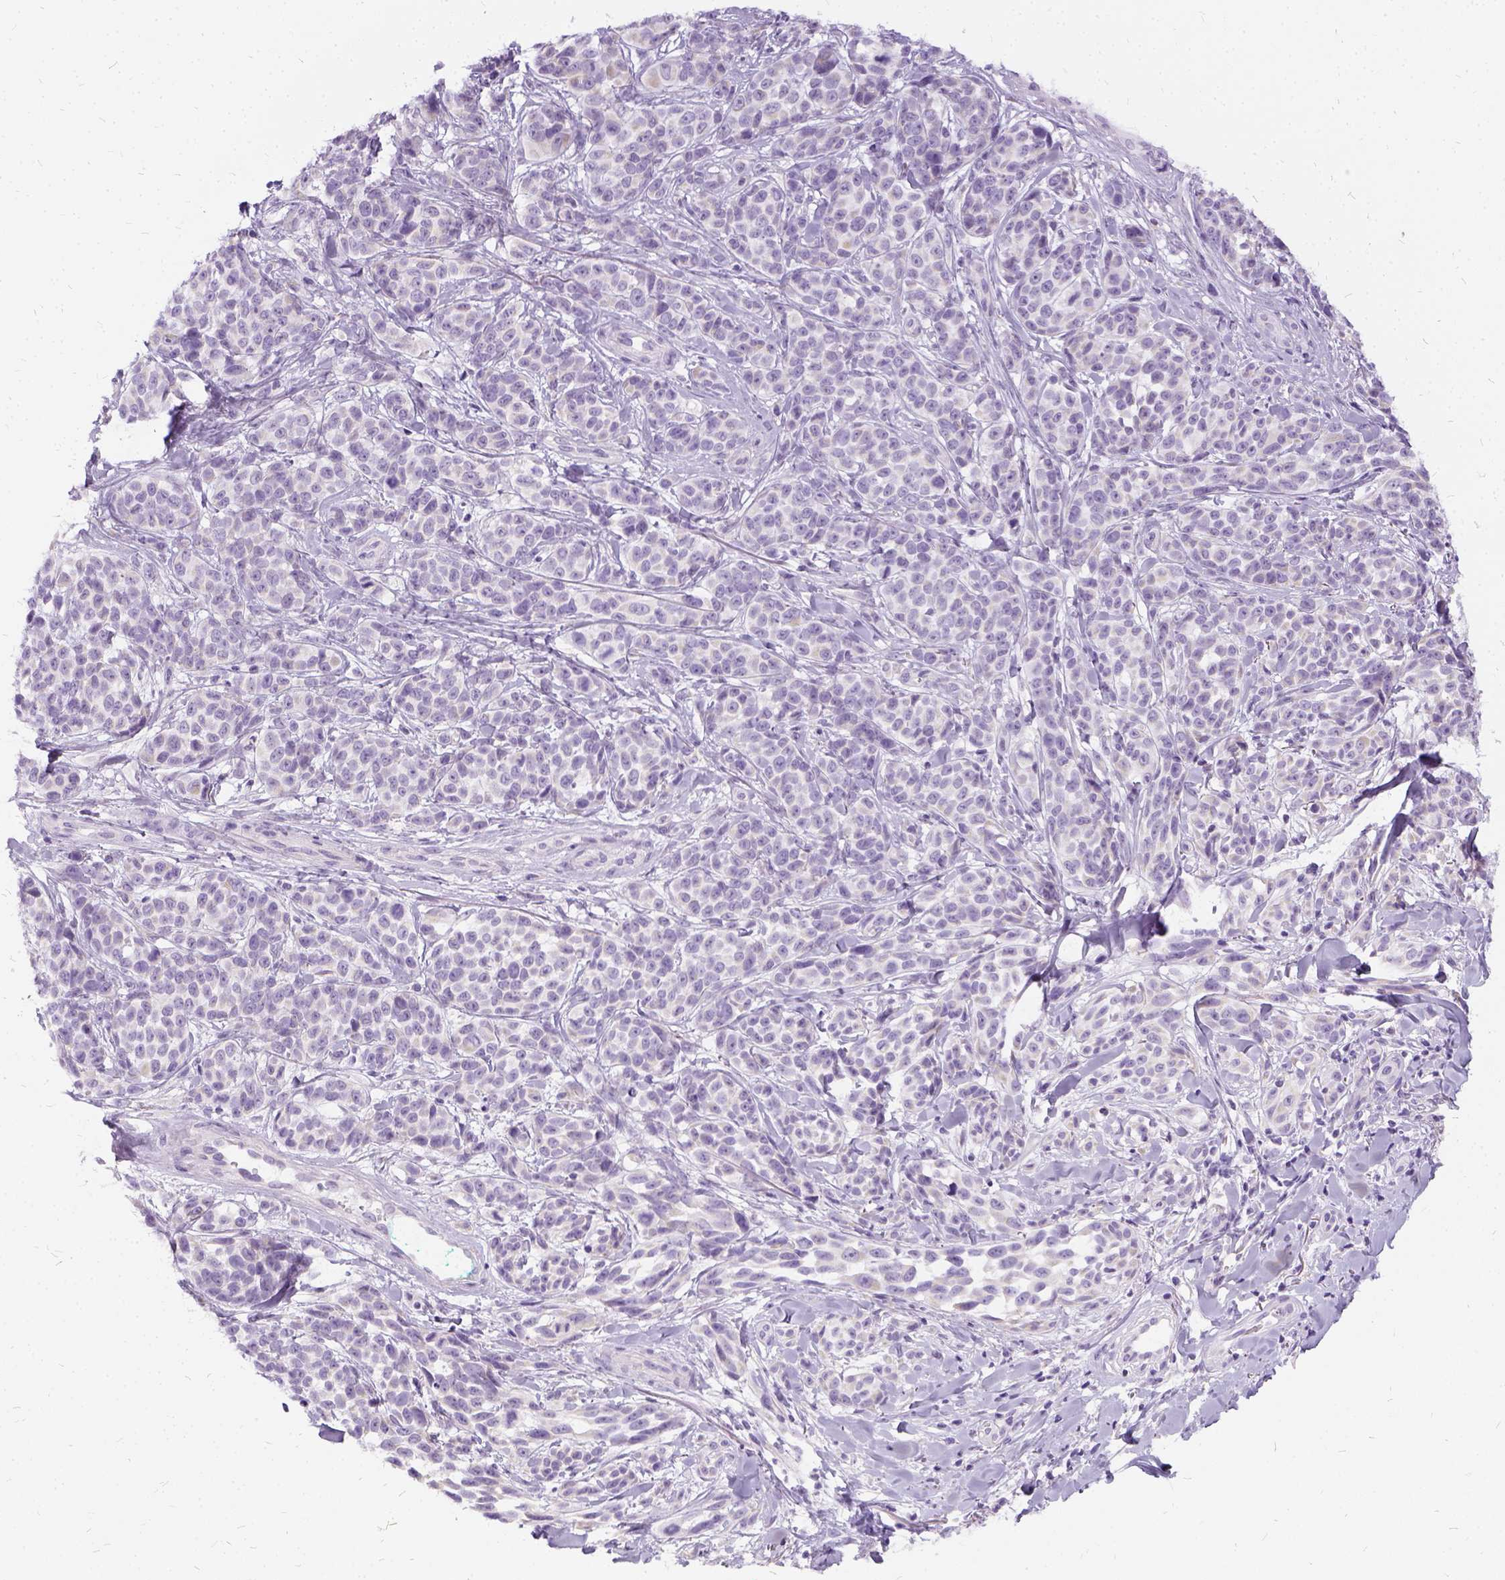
{"staining": {"intensity": "negative", "quantity": "none", "location": "none"}, "tissue": "melanoma", "cell_type": "Tumor cells", "image_type": "cancer", "snomed": [{"axis": "morphology", "description": "Malignant melanoma, NOS"}, {"axis": "topography", "description": "Skin"}], "caption": "The immunohistochemistry (IHC) image has no significant positivity in tumor cells of malignant melanoma tissue. (DAB IHC visualized using brightfield microscopy, high magnification).", "gene": "FDX1", "patient": {"sex": "female", "age": 88}}